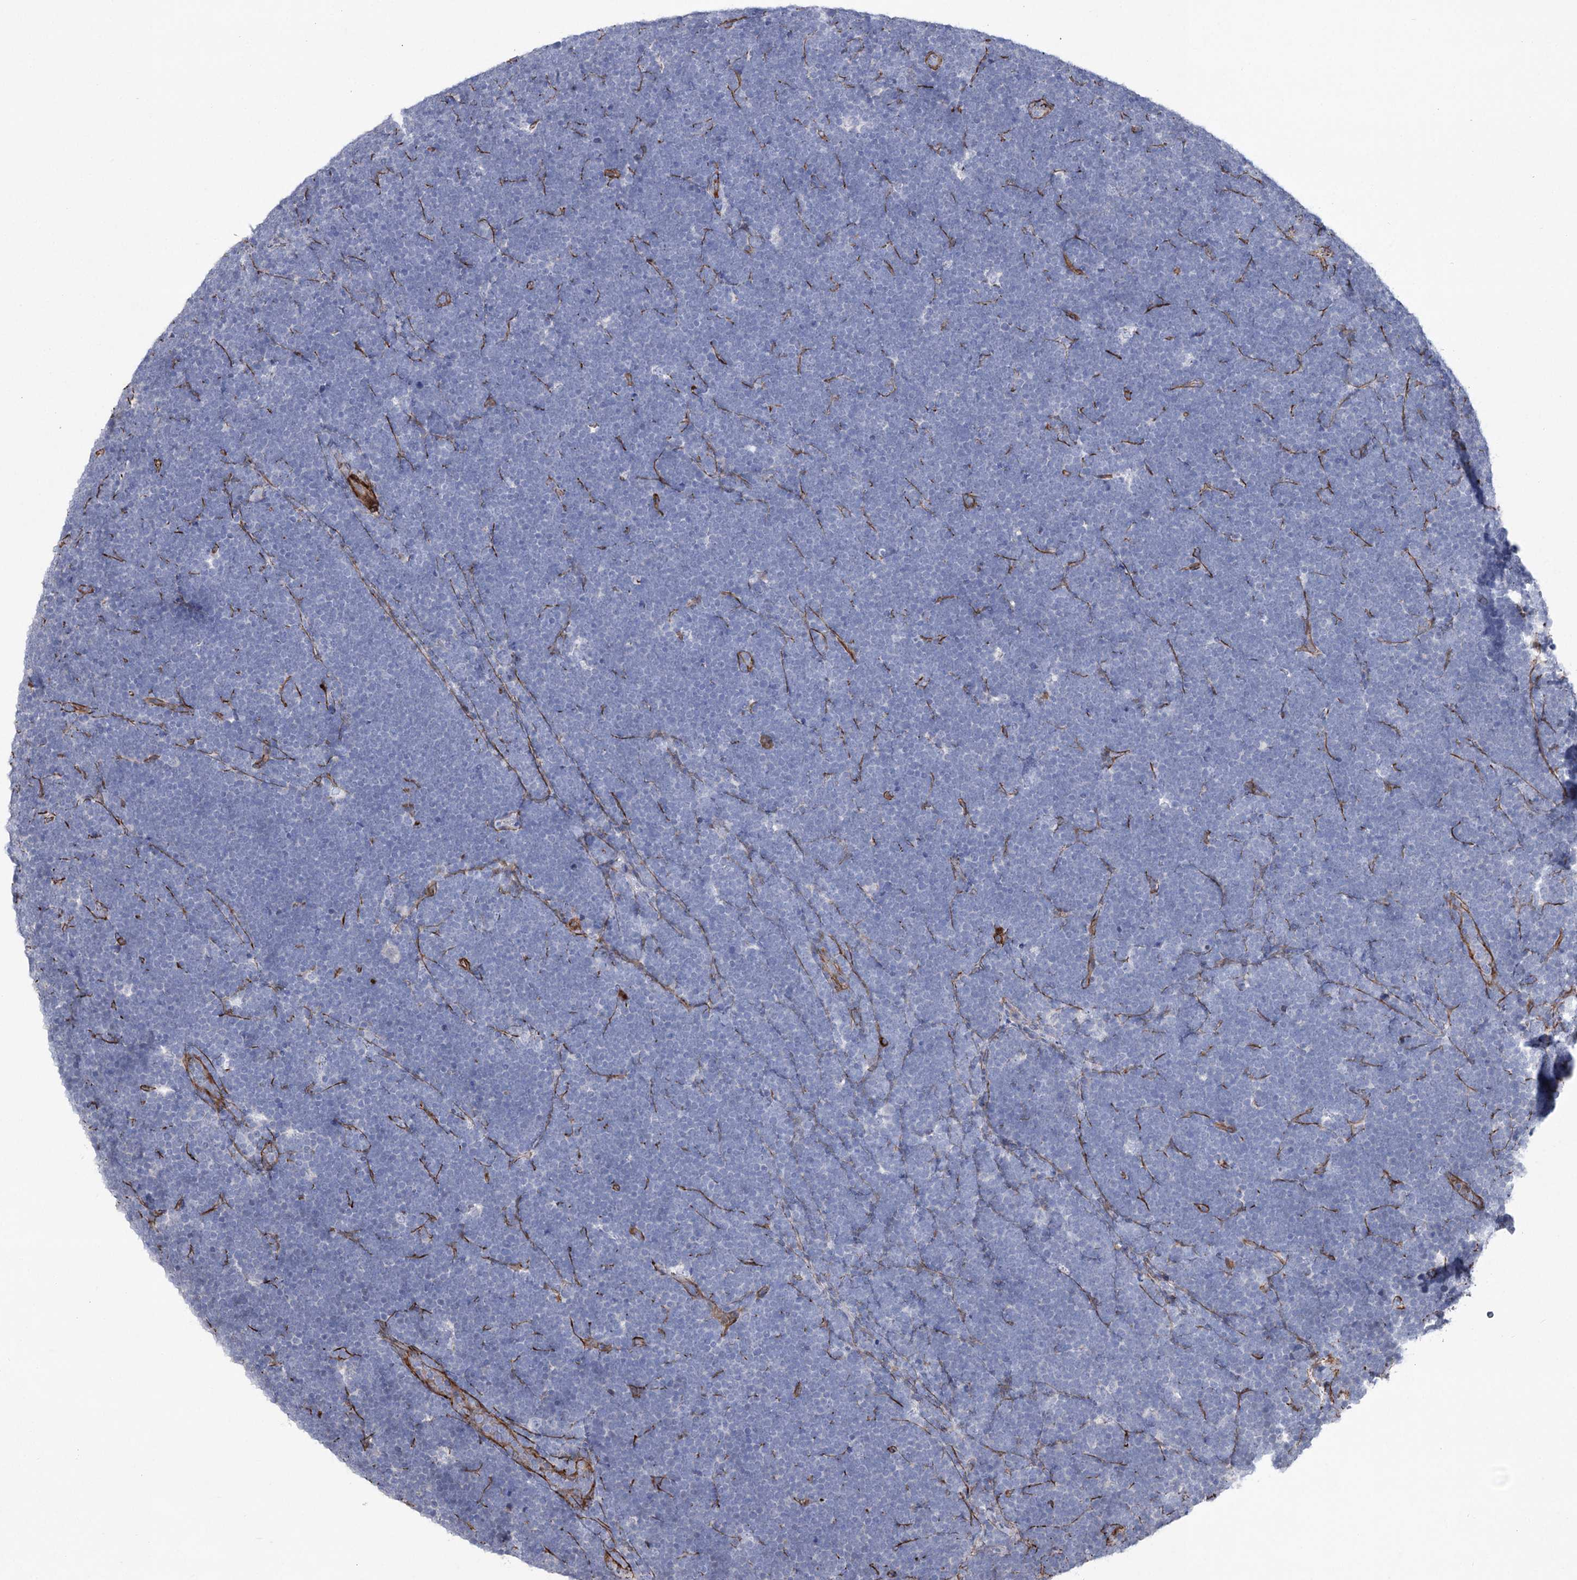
{"staining": {"intensity": "negative", "quantity": "none", "location": "none"}, "tissue": "lymphoma", "cell_type": "Tumor cells", "image_type": "cancer", "snomed": [{"axis": "morphology", "description": "Malignant lymphoma, non-Hodgkin's type, High grade"}, {"axis": "topography", "description": "Lymph node"}], "caption": "DAB immunohistochemical staining of lymphoma exhibits no significant positivity in tumor cells.", "gene": "ARHGAP20", "patient": {"sex": "male", "age": 13}}